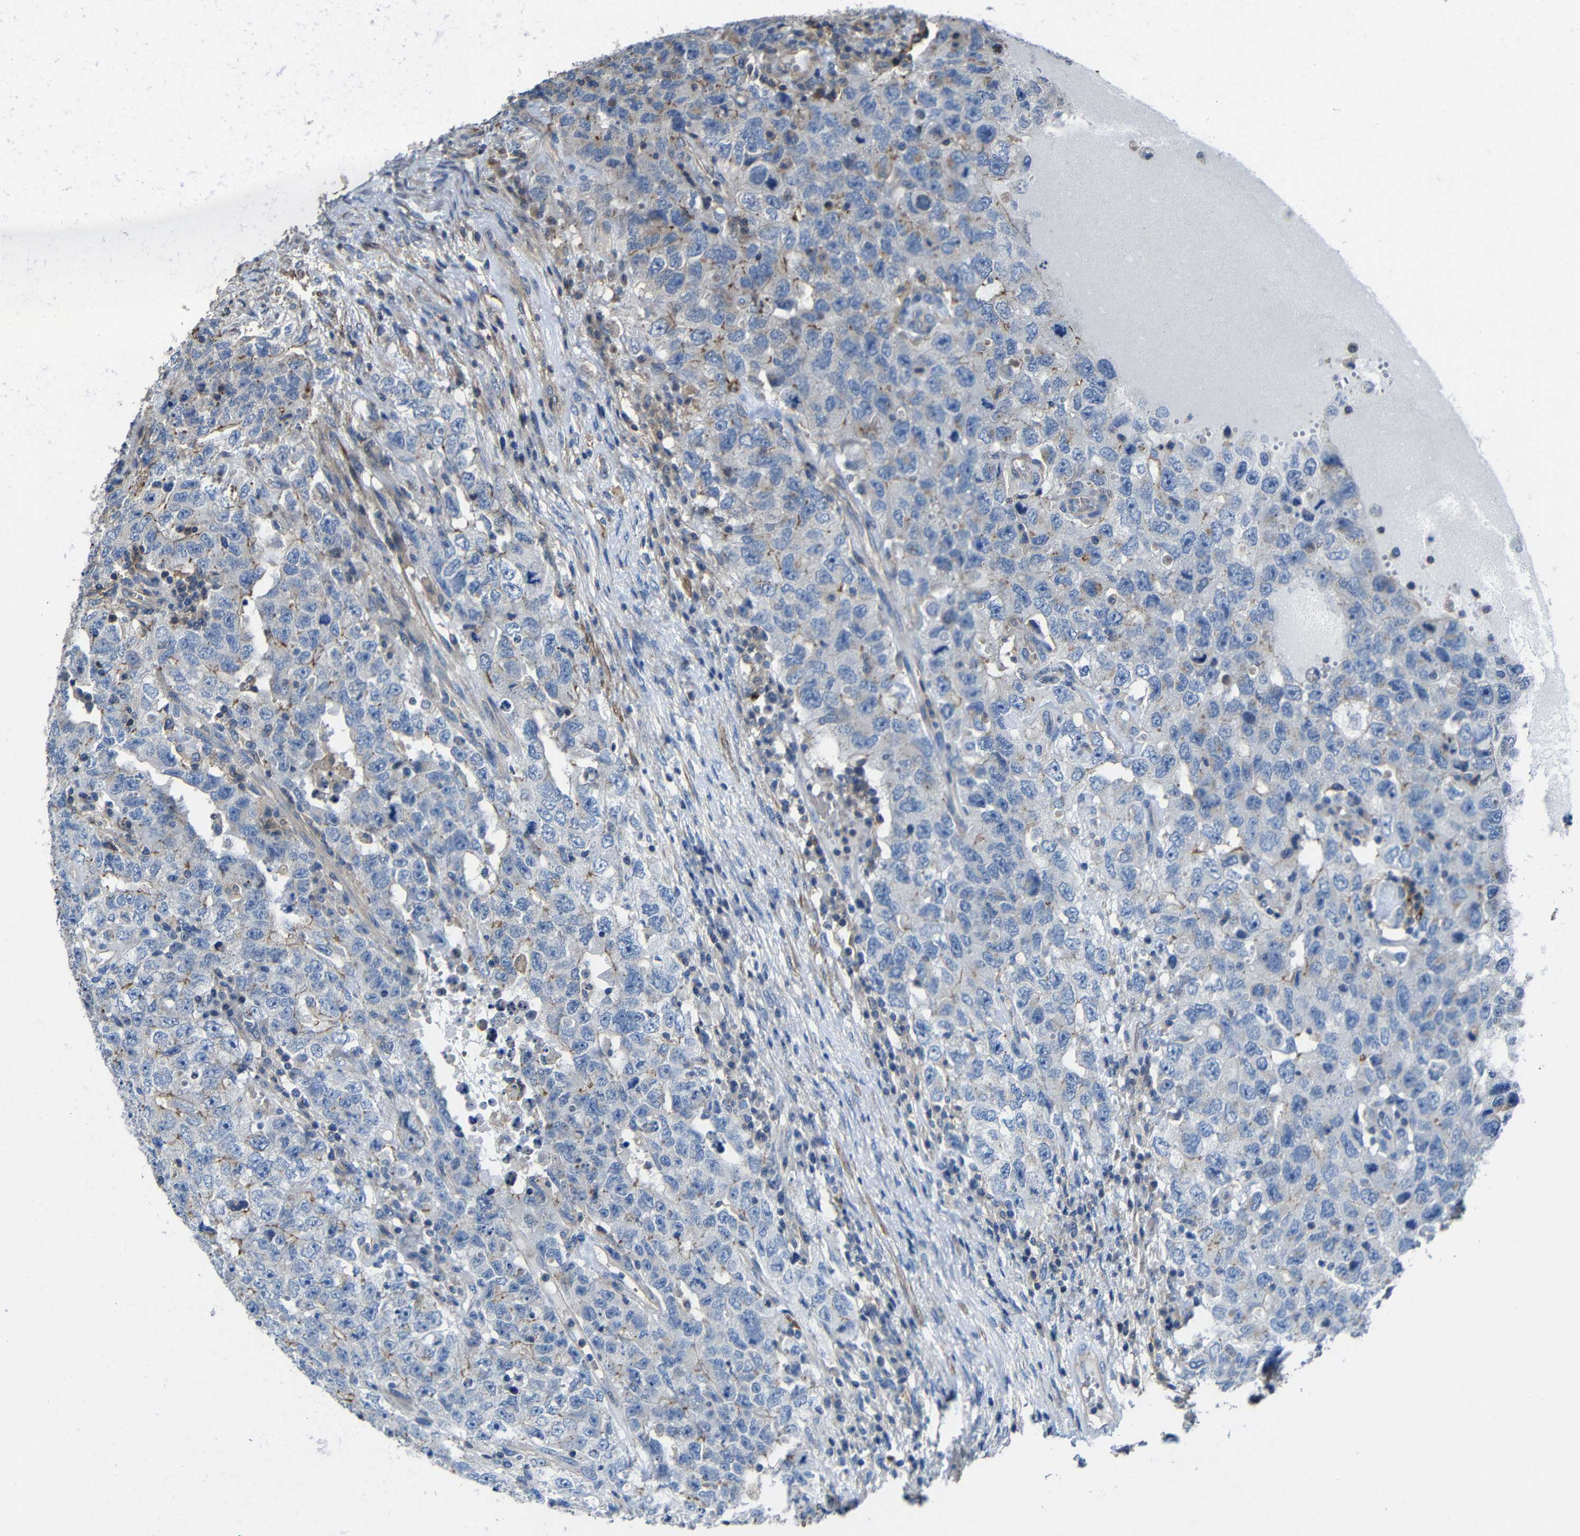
{"staining": {"intensity": "weak", "quantity": "<25%", "location": "cytoplasmic/membranous"}, "tissue": "testis cancer", "cell_type": "Tumor cells", "image_type": "cancer", "snomed": [{"axis": "morphology", "description": "Carcinoma, Embryonal, NOS"}, {"axis": "topography", "description": "Testis"}], "caption": "Tumor cells show no significant positivity in testis embryonal carcinoma.", "gene": "GDI1", "patient": {"sex": "male", "age": 26}}